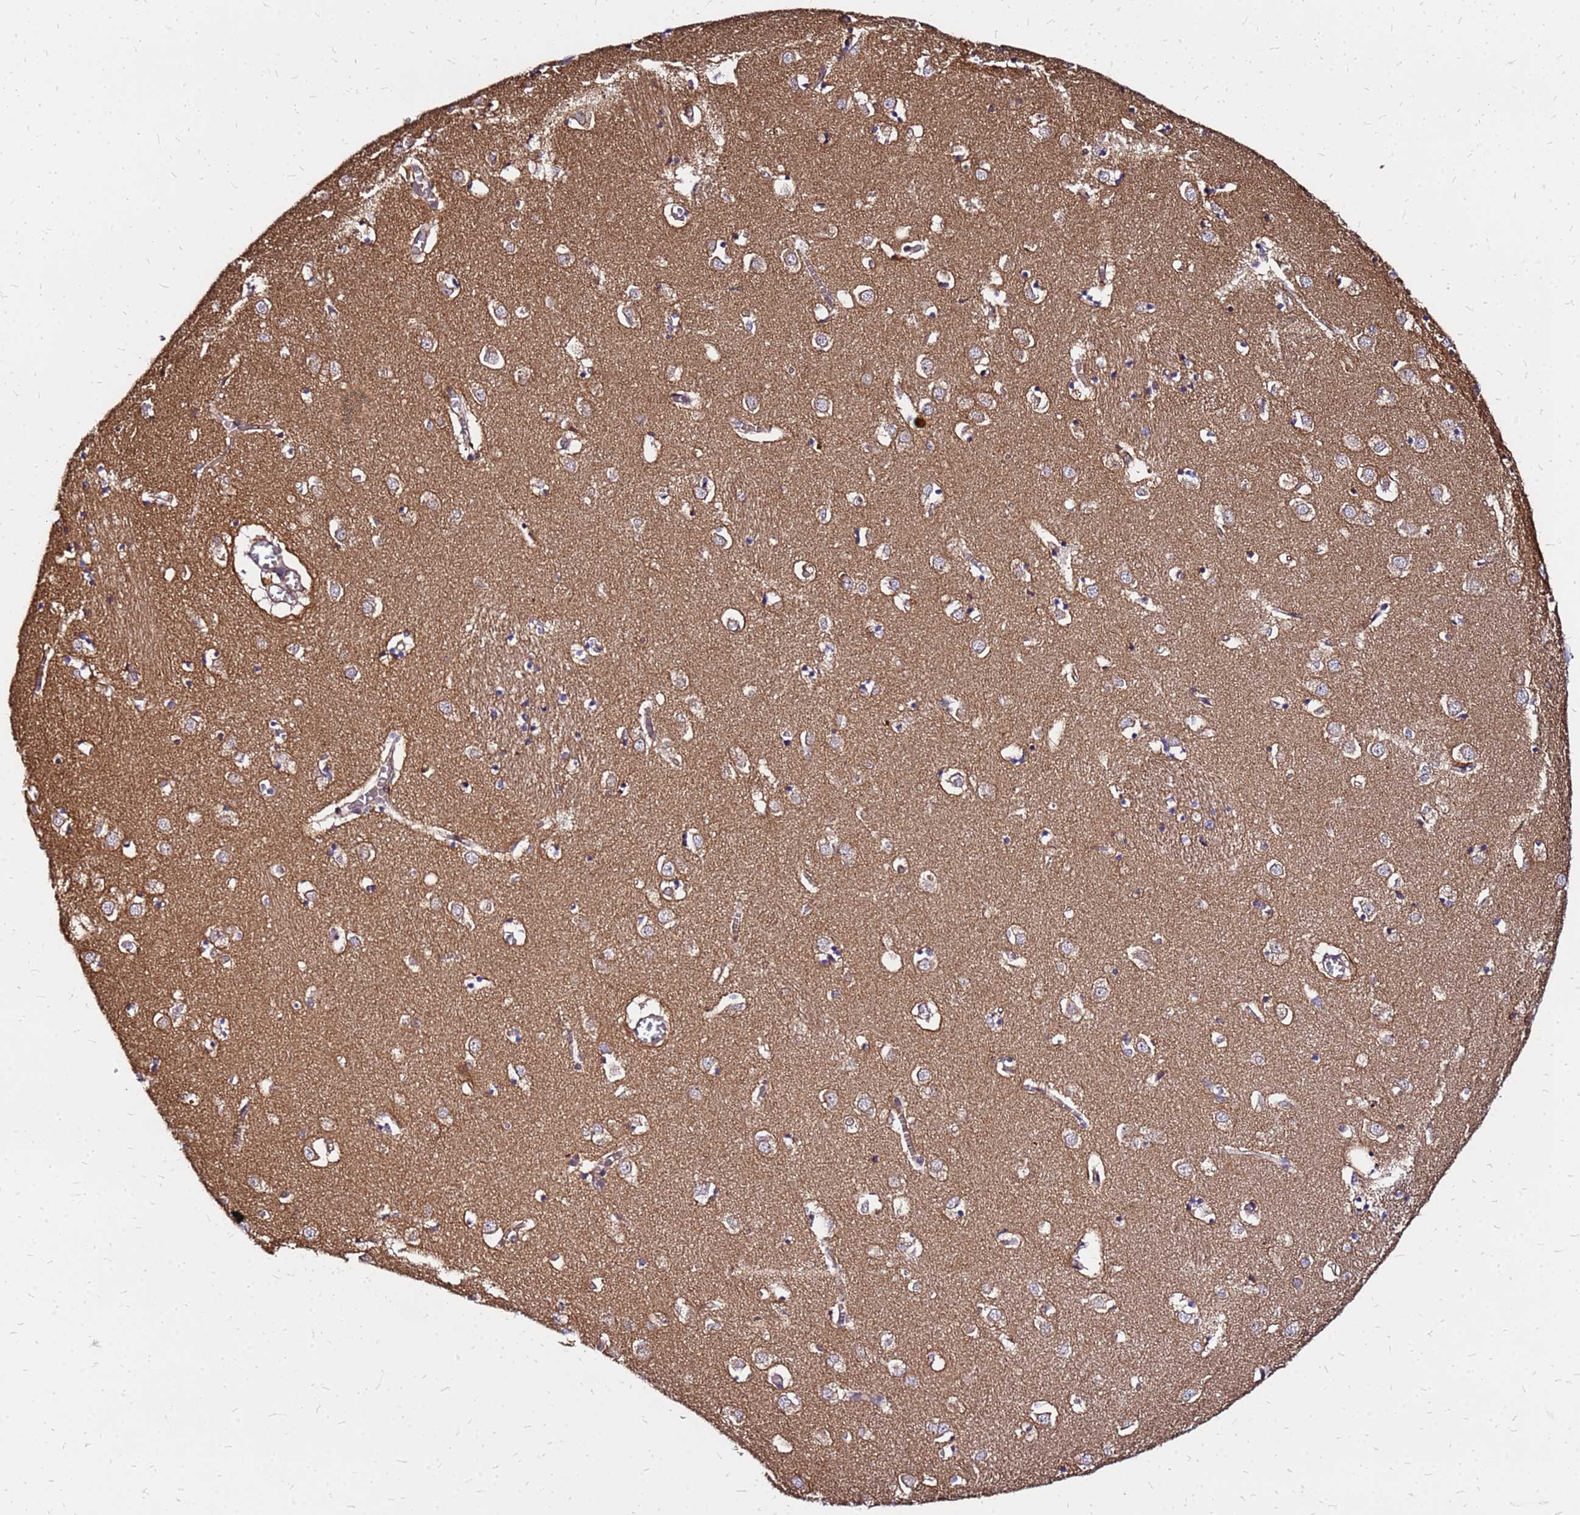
{"staining": {"intensity": "weak", "quantity": "<25%", "location": "cytoplasmic/membranous"}, "tissue": "caudate", "cell_type": "Glial cells", "image_type": "normal", "snomed": [{"axis": "morphology", "description": "Normal tissue, NOS"}, {"axis": "topography", "description": "Lateral ventricle wall"}], "caption": "The immunohistochemistry image has no significant staining in glial cells of caudate. (DAB (3,3'-diaminobenzidine) immunohistochemistry (IHC) with hematoxylin counter stain).", "gene": "CYBC1", "patient": {"sex": "male", "age": 70}}